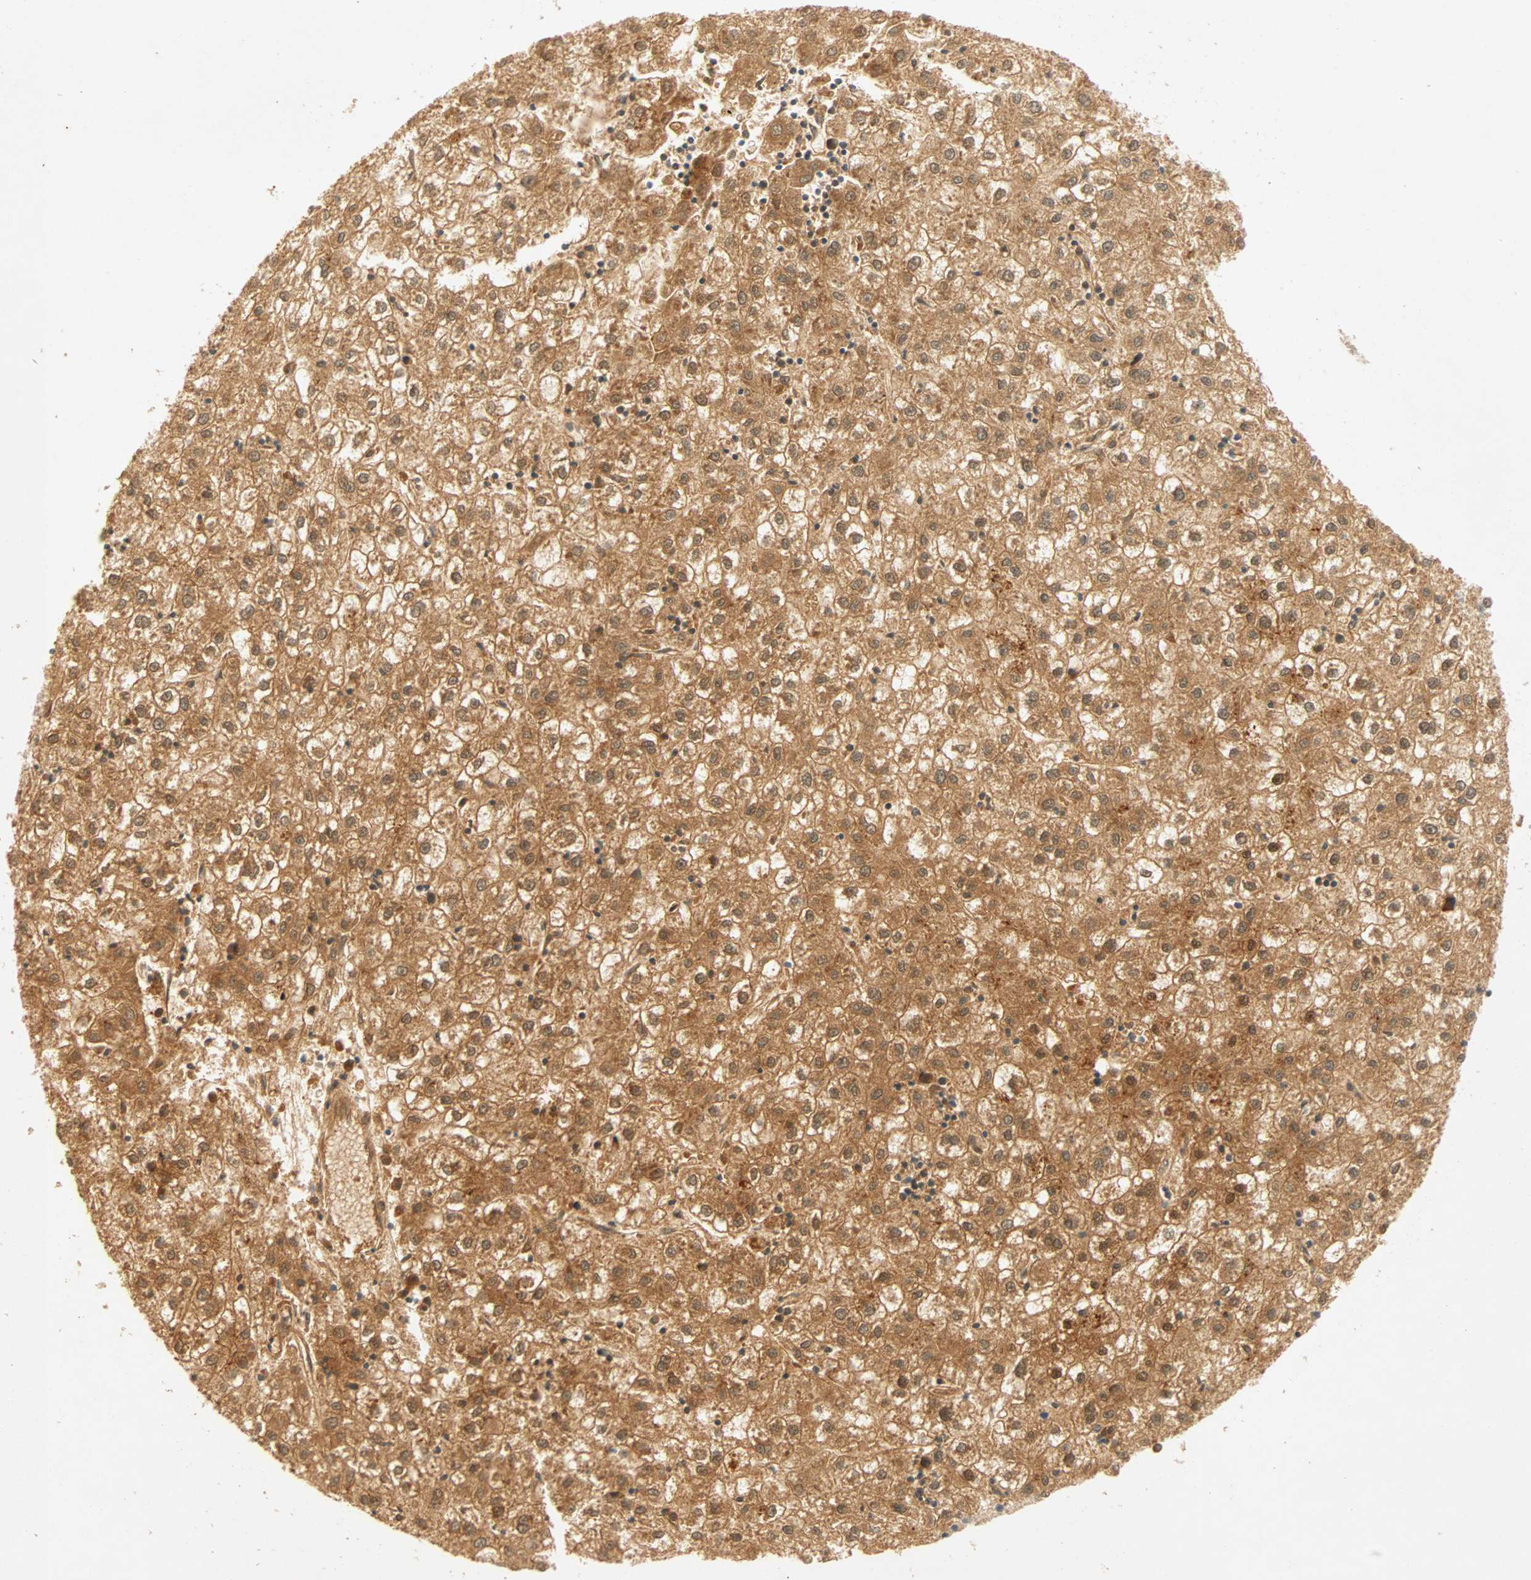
{"staining": {"intensity": "strong", "quantity": ">75%", "location": "cytoplasmic/membranous"}, "tissue": "liver cancer", "cell_type": "Tumor cells", "image_type": "cancer", "snomed": [{"axis": "morphology", "description": "Carcinoma, Hepatocellular, NOS"}, {"axis": "topography", "description": "Liver"}], "caption": "DAB (3,3'-diaminobenzidine) immunohistochemical staining of human hepatocellular carcinoma (liver) shows strong cytoplasmic/membranous protein staining in approximately >75% of tumor cells.", "gene": "SELENBP1", "patient": {"sex": "male", "age": 72}}